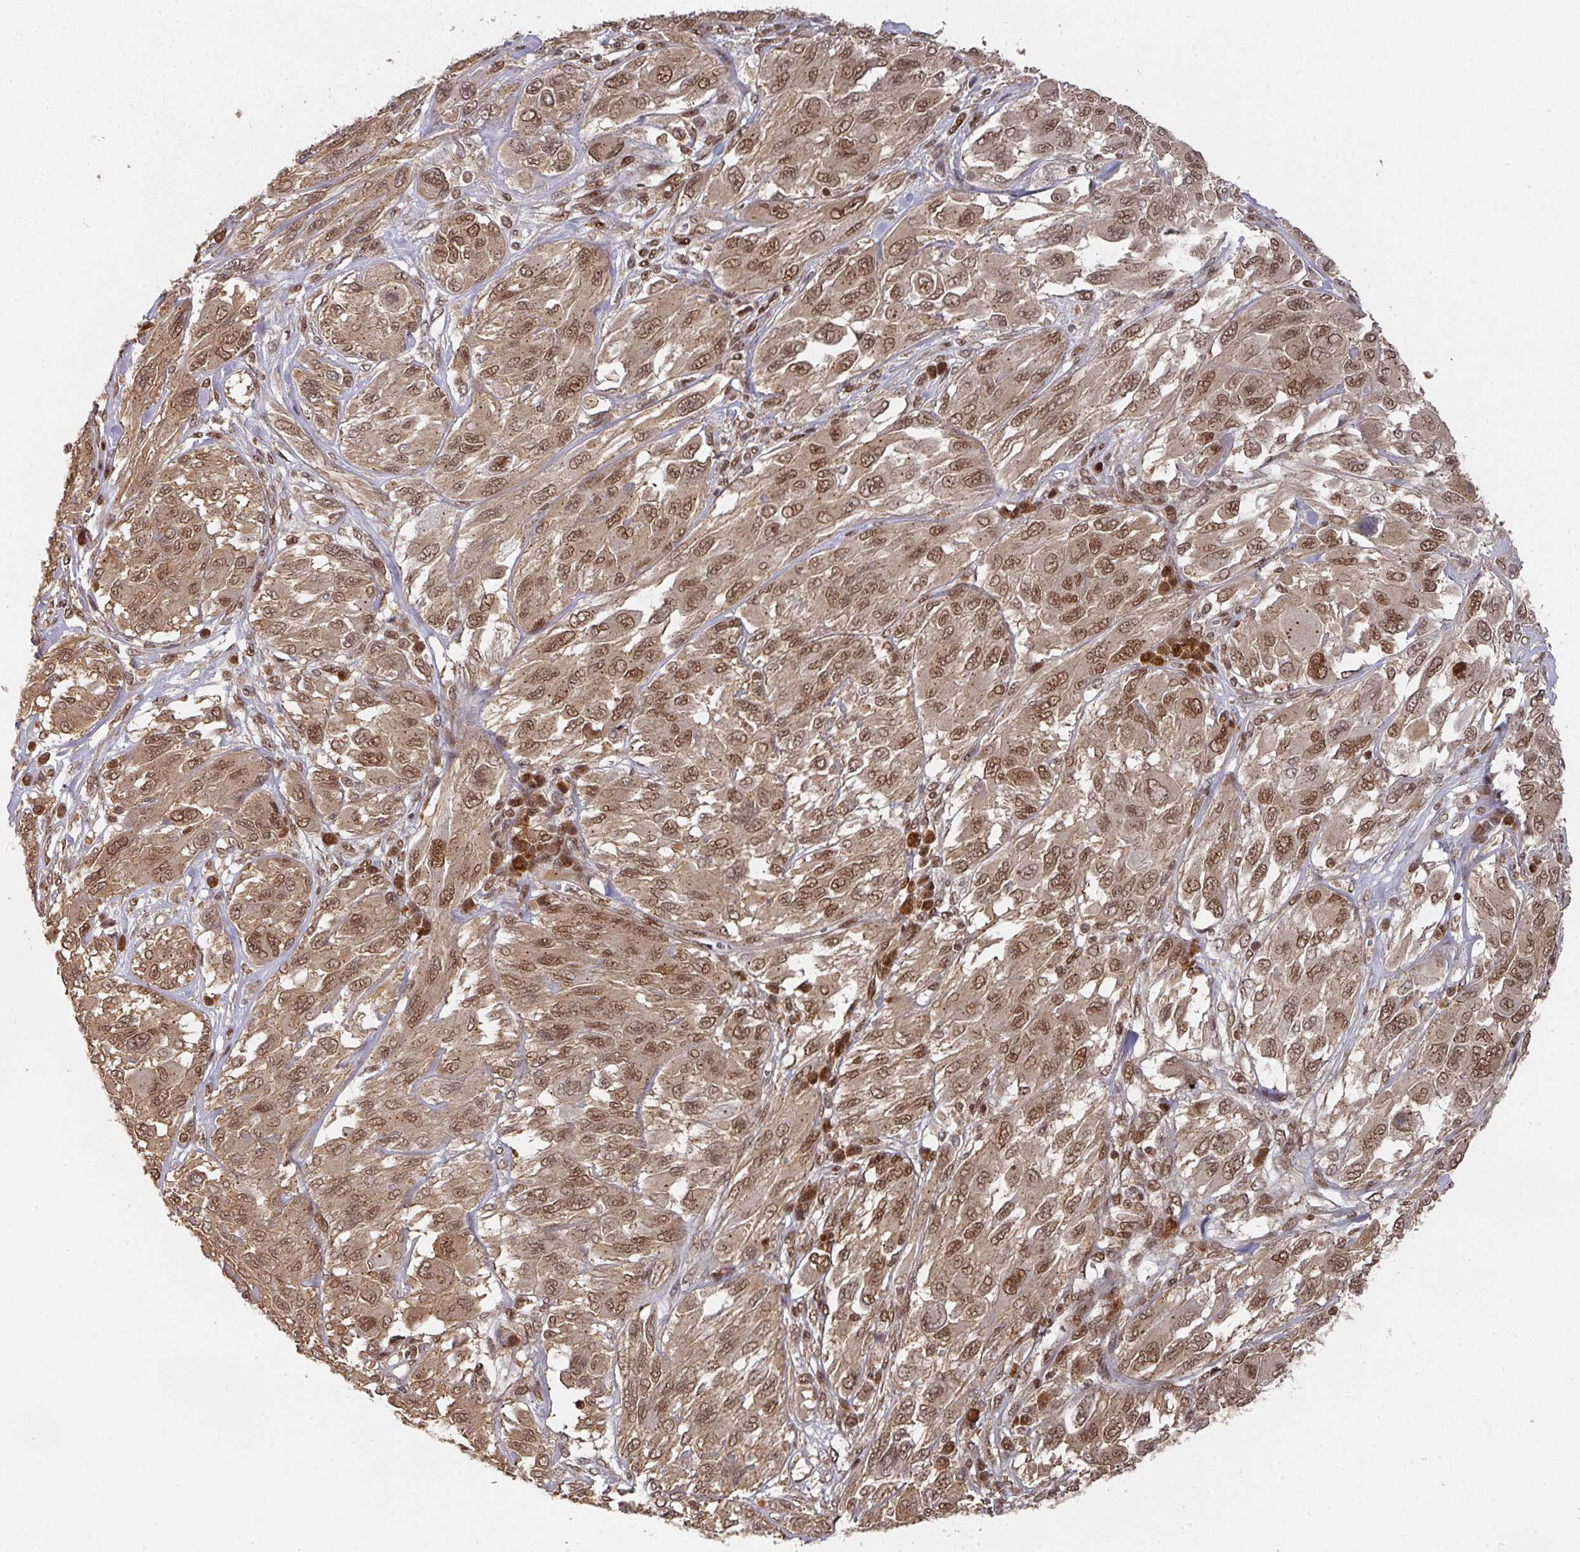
{"staining": {"intensity": "moderate", "quantity": ">75%", "location": "cytoplasmic/membranous,nuclear"}, "tissue": "melanoma", "cell_type": "Tumor cells", "image_type": "cancer", "snomed": [{"axis": "morphology", "description": "Malignant melanoma, NOS"}, {"axis": "topography", "description": "Skin"}], "caption": "Tumor cells demonstrate medium levels of moderate cytoplasmic/membranous and nuclear positivity in approximately >75% of cells in human malignant melanoma.", "gene": "DIDO1", "patient": {"sex": "female", "age": 91}}